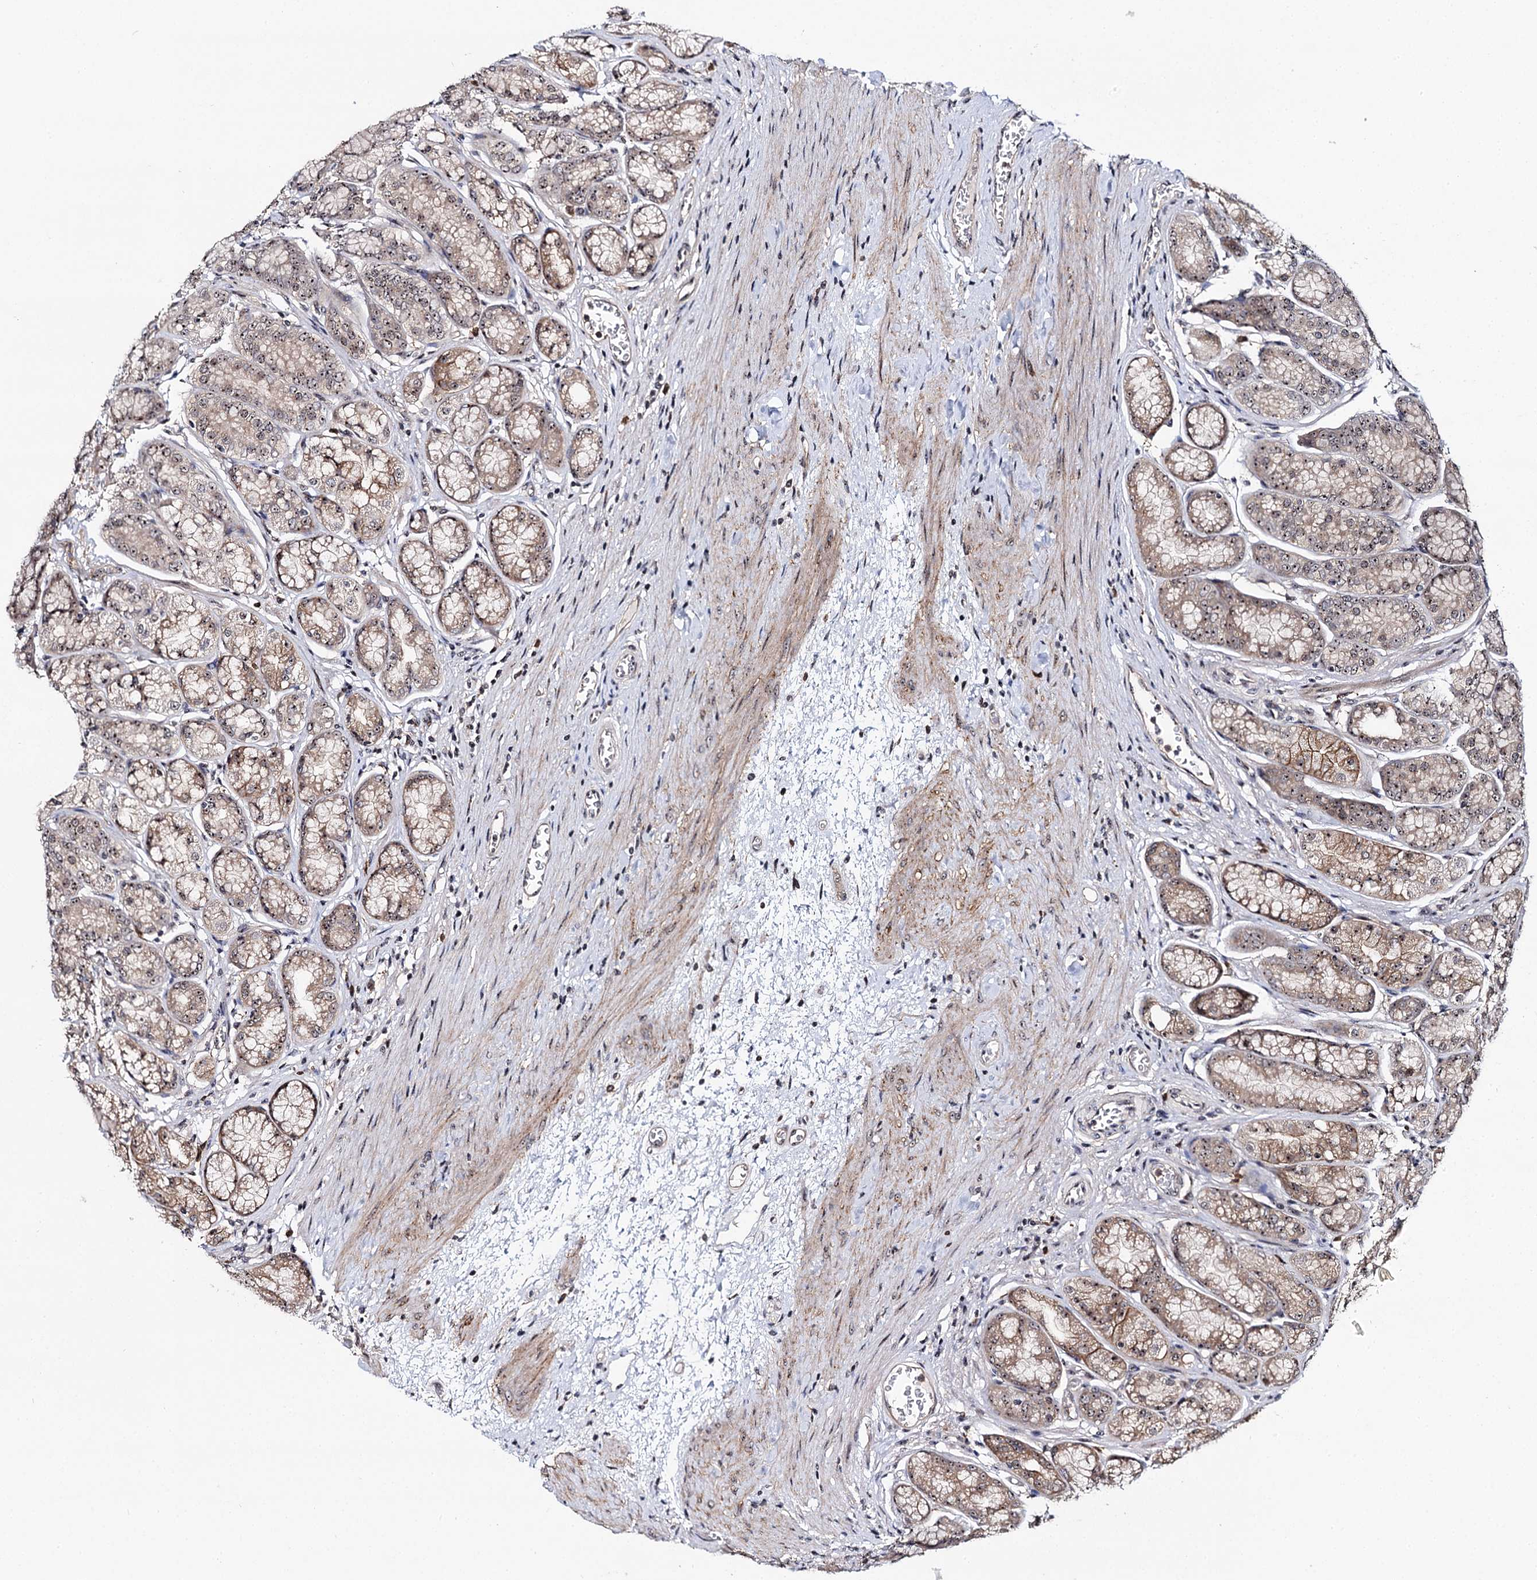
{"staining": {"intensity": "moderate", "quantity": ">75%", "location": "cytoplasmic/membranous,nuclear"}, "tissue": "stomach", "cell_type": "Glandular cells", "image_type": "normal", "snomed": [{"axis": "morphology", "description": "Normal tissue, NOS"}, {"axis": "morphology", "description": "Adenocarcinoma, NOS"}, {"axis": "morphology", "description": "Adenocarcinoma, High grade"}, {"axis": "topography", "description": "Stomach, upper"}, {"axis": "topography", "description": "Stomach"}], "caption": "This photomicrograph displays immunohistochemistry staining of normal stomach, with medium moderate cytoplasmic/membranous,nuclear expression in approximately >75% of glandular cells.", "gene": "SUPT20H", "patient": {"sex": "female", "age": 65}}